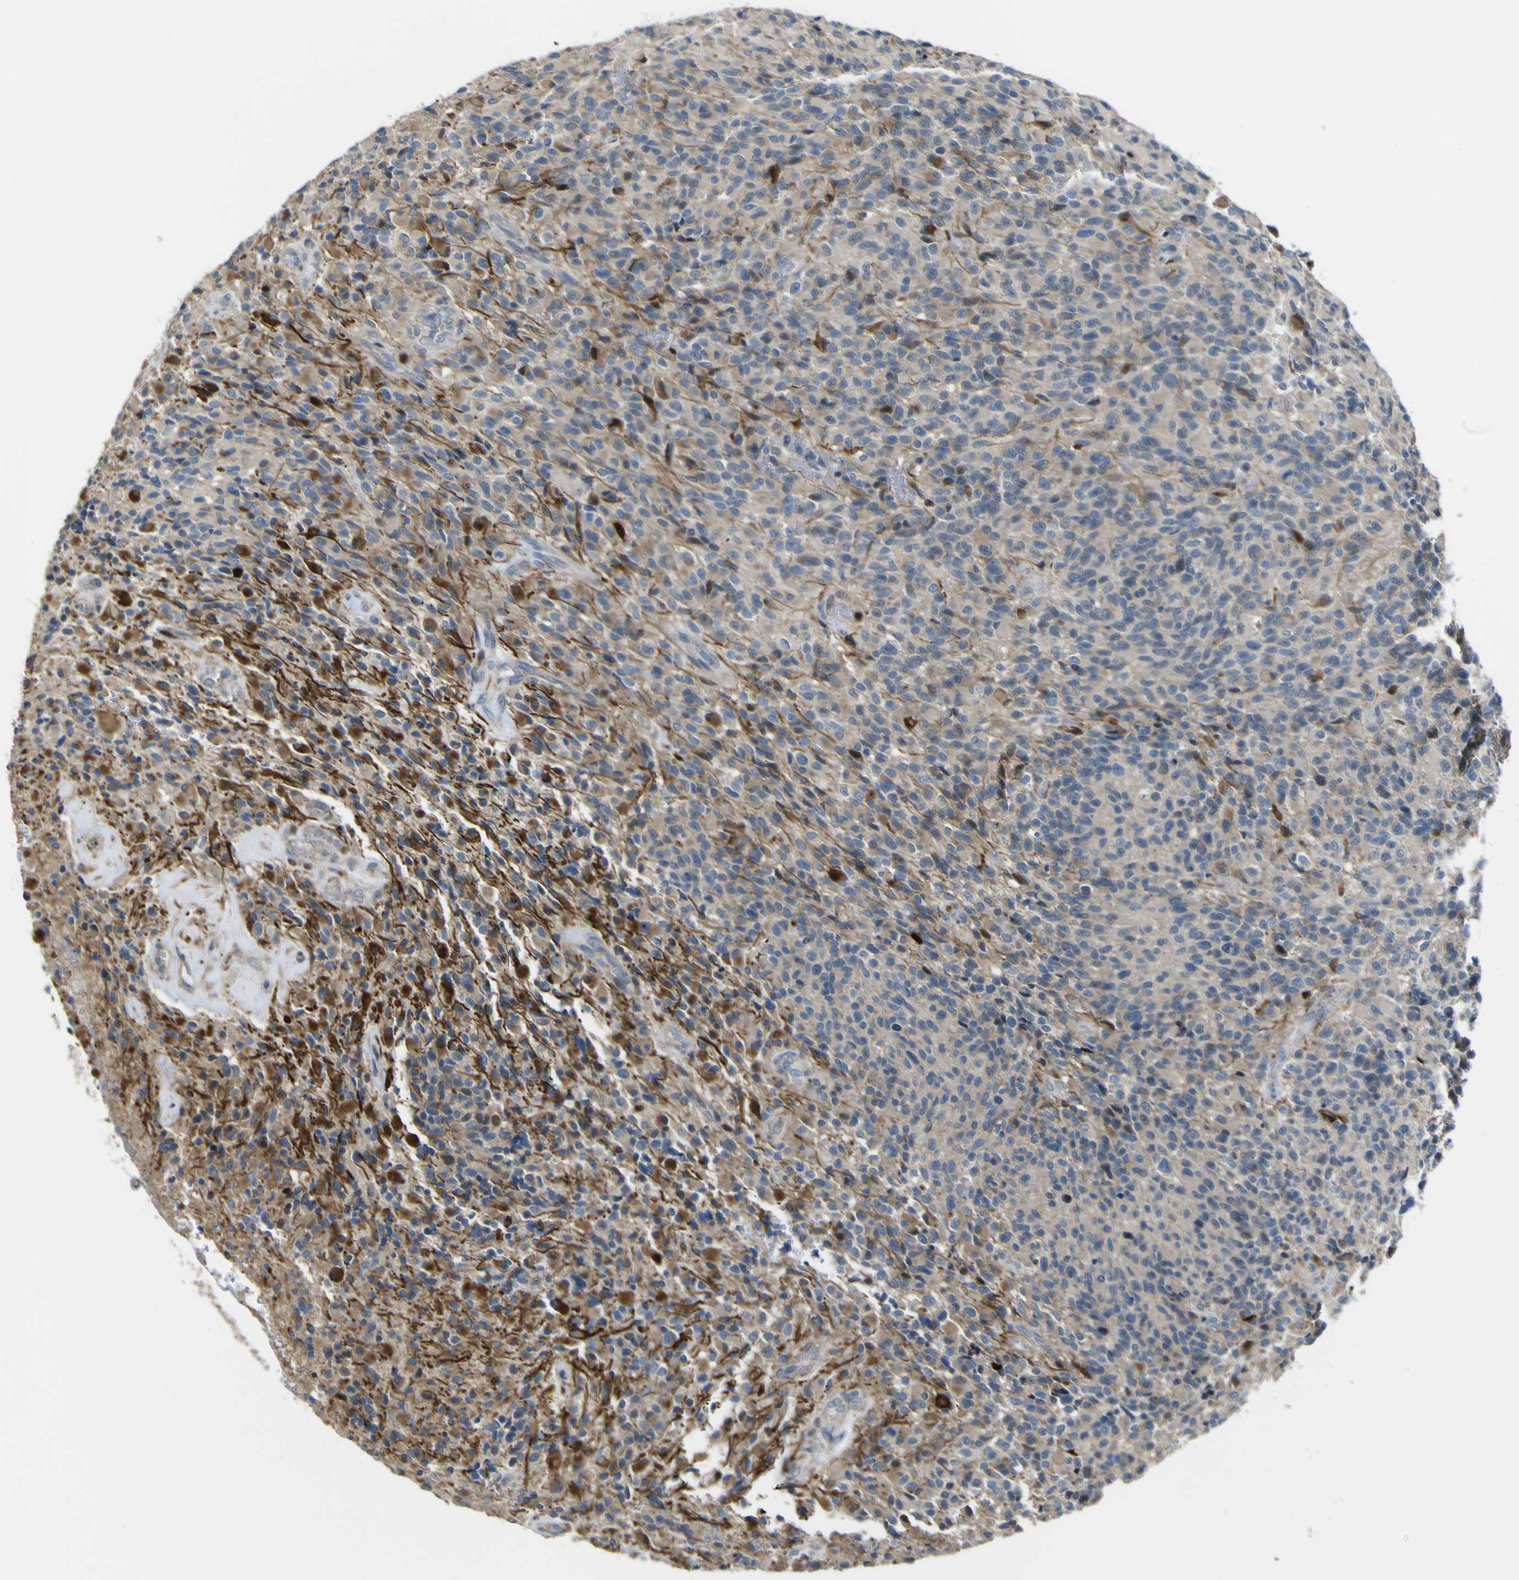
{"staining": {"intensity": "weak", "quantity": ">75%", "location": "cytoplasmic/membranous"}, "tissue": "glioma", "cell_type": "Tumor cells", "image_type": "cancer", "snomed": [{"axis": "morphology", "description": "Glioma, malignant, High grade"}, {"axis": "topography", "description": "Brain"}], "caption": "The photomicrograph exhibits staining of glioma, revealing weak cytoplasmic/membranous protein positivity (brown color) within tumor cells.", "gene": "LBHD1", "patient": {"sex": "male", "age": 71}}